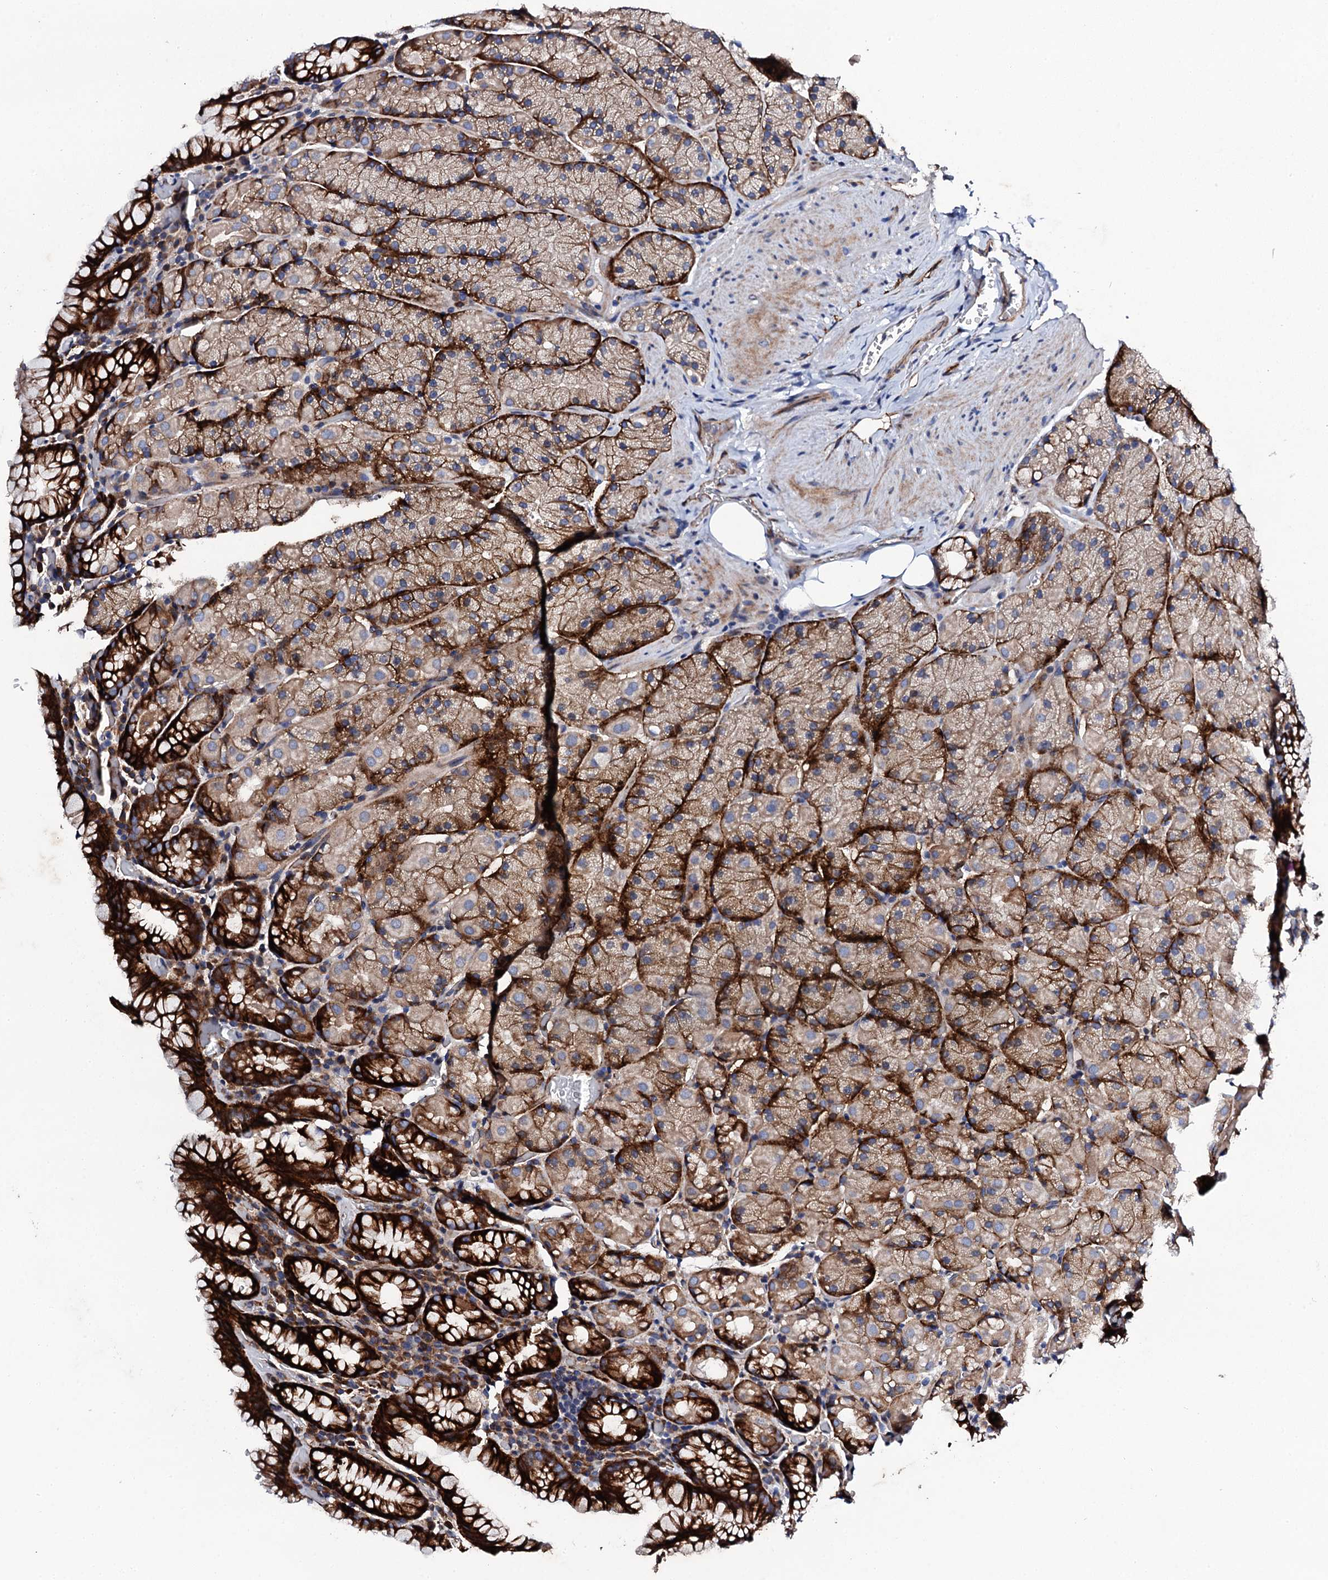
{"staining": {"intensity": "strong", "quantity": ">75%", "location": "cytoplasmic/membranous"}, "tissue": "stomach", "cell_type": "Glandular cells", "image_type": "normal", "snomed": [{"axis": "morphology", "description": "Normal tissue, NOS"}, {"axis": "topography", "description": "Stomach, upper"}, {"axis": "topography", "description": "Stomach, lower"}], "caption": "Immunohistochemistry (IHC) image of benign human stomach stained for a protein (brown), which displays high levels of strong cytoplasmic/membranous expression in about >75% of glandular cells.", "gene": "DBX1", "patient": {"sex": "male", "age": 80}}